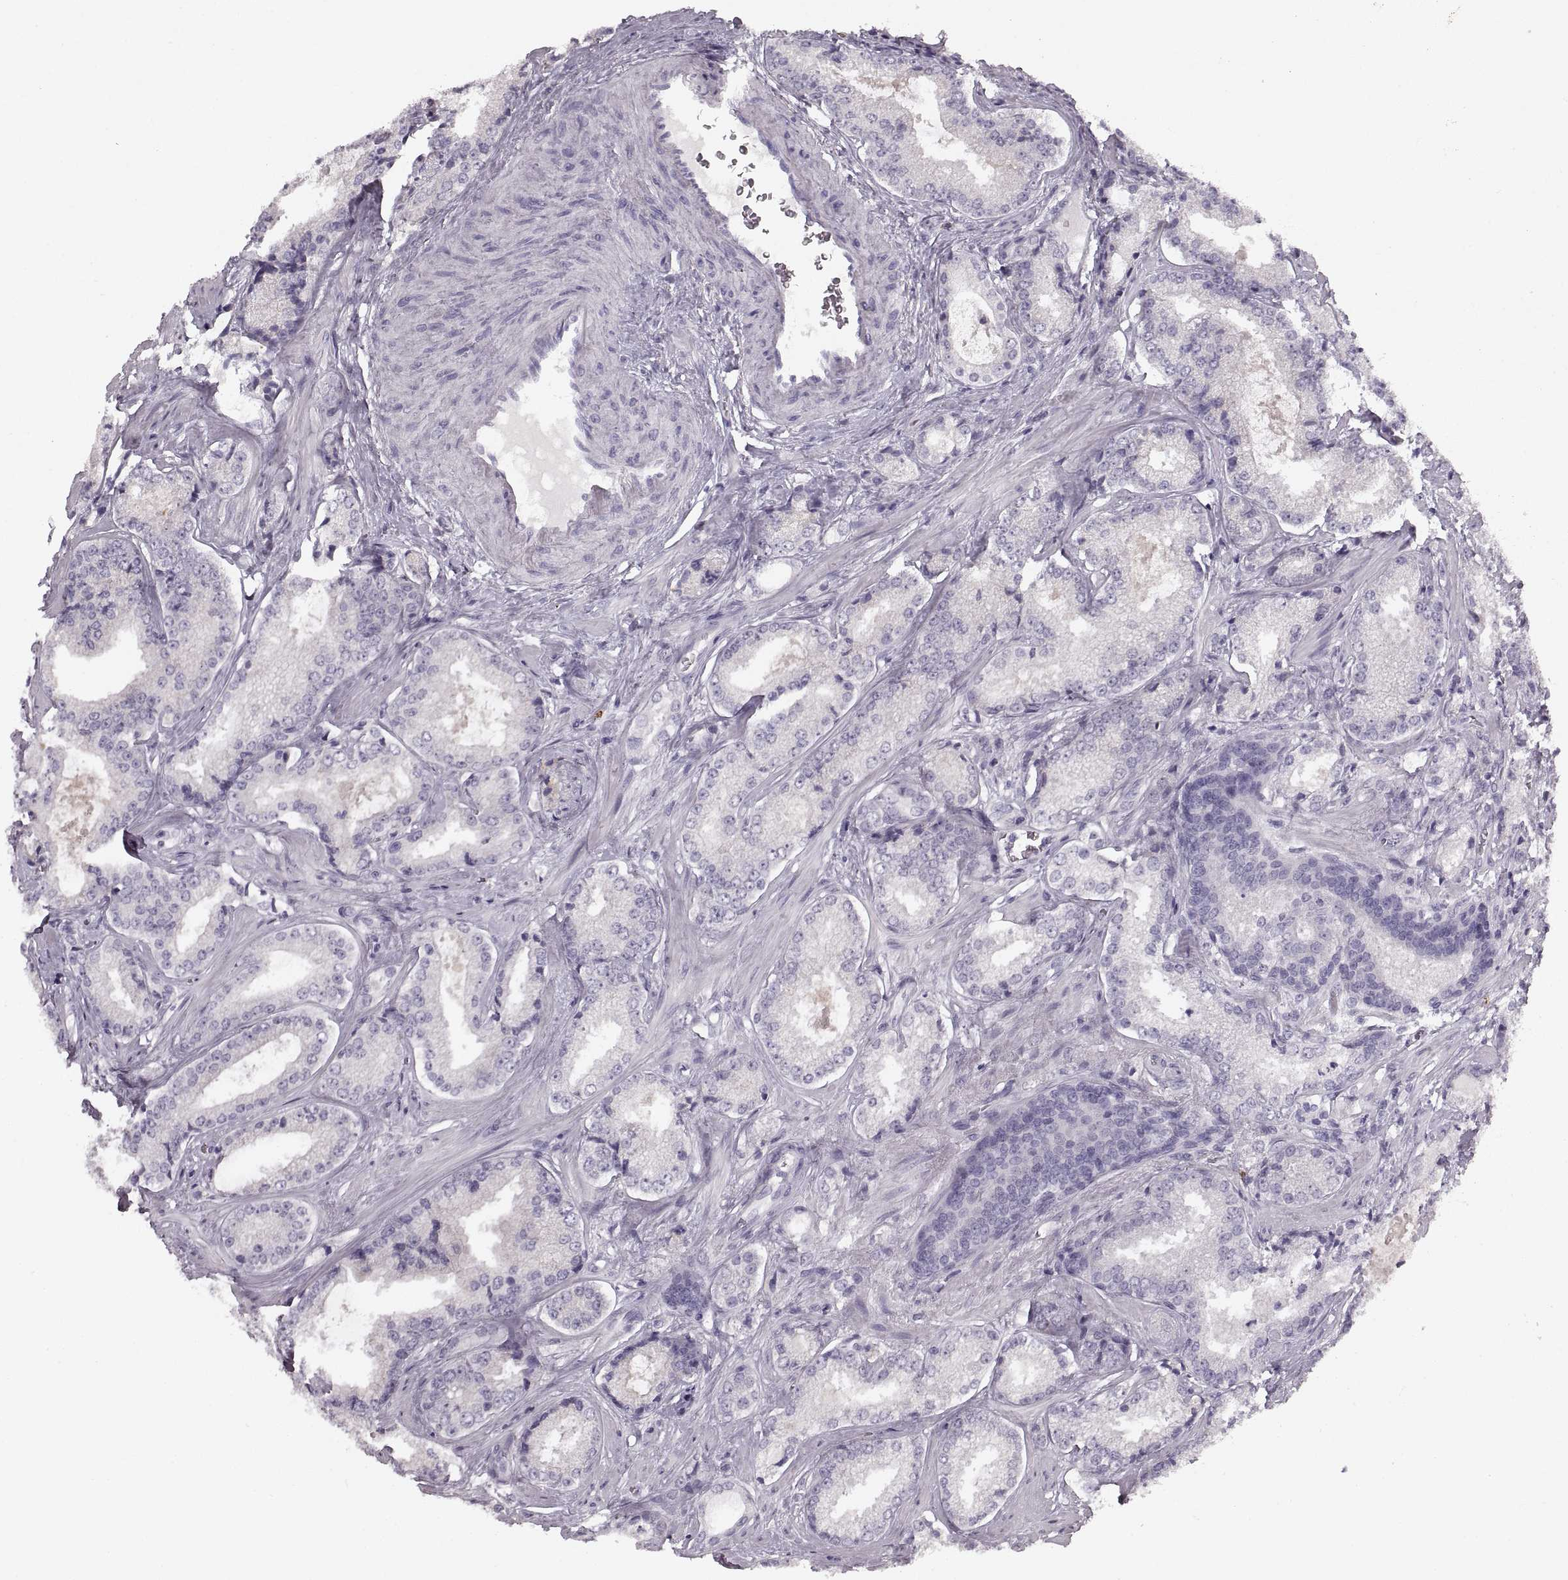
{"staining": {"intensity": "negative", "quantity": "none", "location": "none"}, "tissue": "prostate cancer", "cell_type": "Tumor cells", "image_type": "cancer", "snomed": [{"axis": "morphology", "description": "Adenocarcinoma, Low grade"}, {"axis": "topography", "description": "Prostate"}], "caption": "Tumor cells show no significant positivity in prostate low-grade adenocarcinoma.", "gene": "CNTN1", "patient": {"sex": "male", "age": 56}}